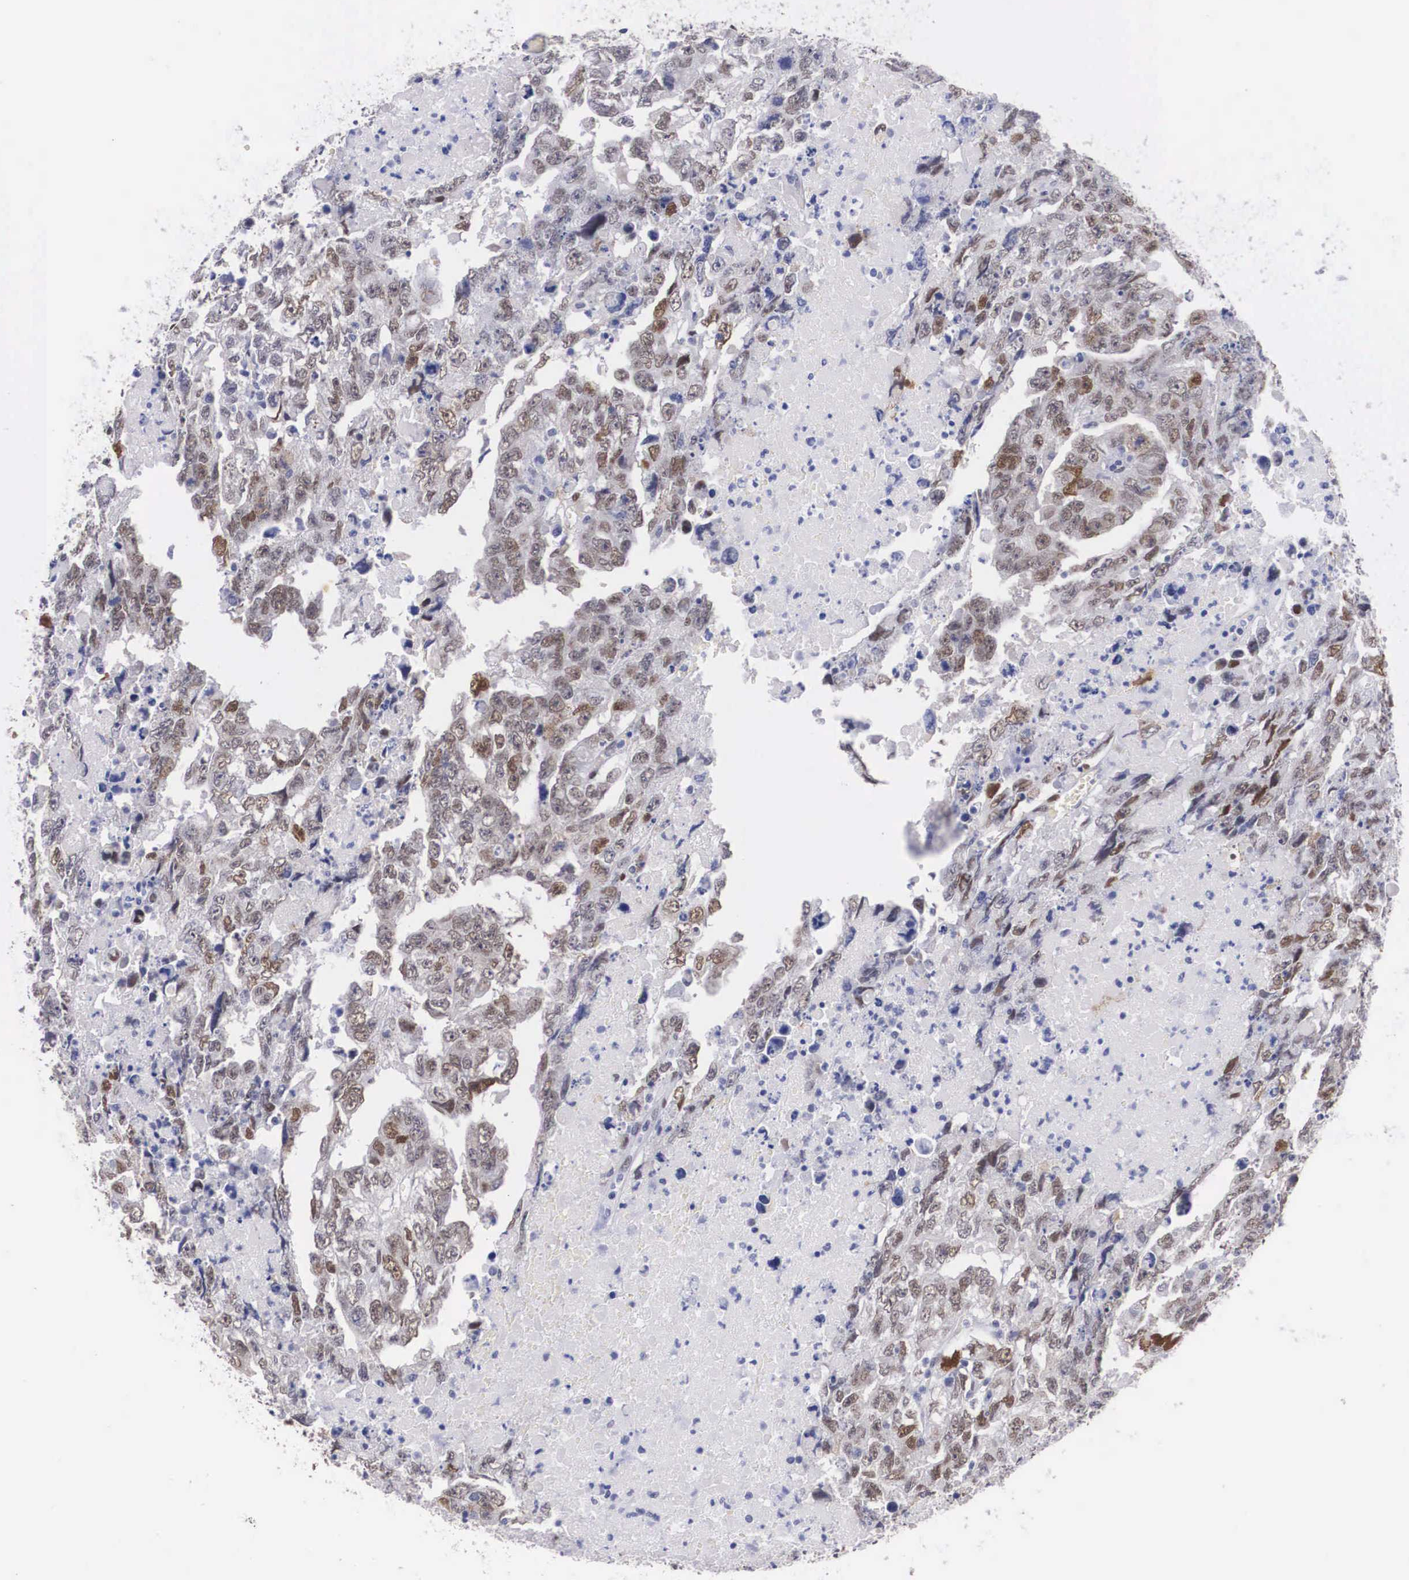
{"staining": {"intensity": "moderate", "quantity": "25%-75%", "location": "nuclear"}, "tissue": "testis cancer", "cell_type": "Tumor cells", "image_type": "cancer", "snomed": [{"axis": "morphology", "description": "Carcinoma, Embryonal, NOS"}, {"axis": "topography", "description": "Testis"}], "caption": "This is a micrograph of IHC staining of embryonal carcinoma (testis), which shows moderate expression in the nuclear of tumor cells.", "gene": "KHDRBS3", "patient": {"sex": "male", "age": 36}}